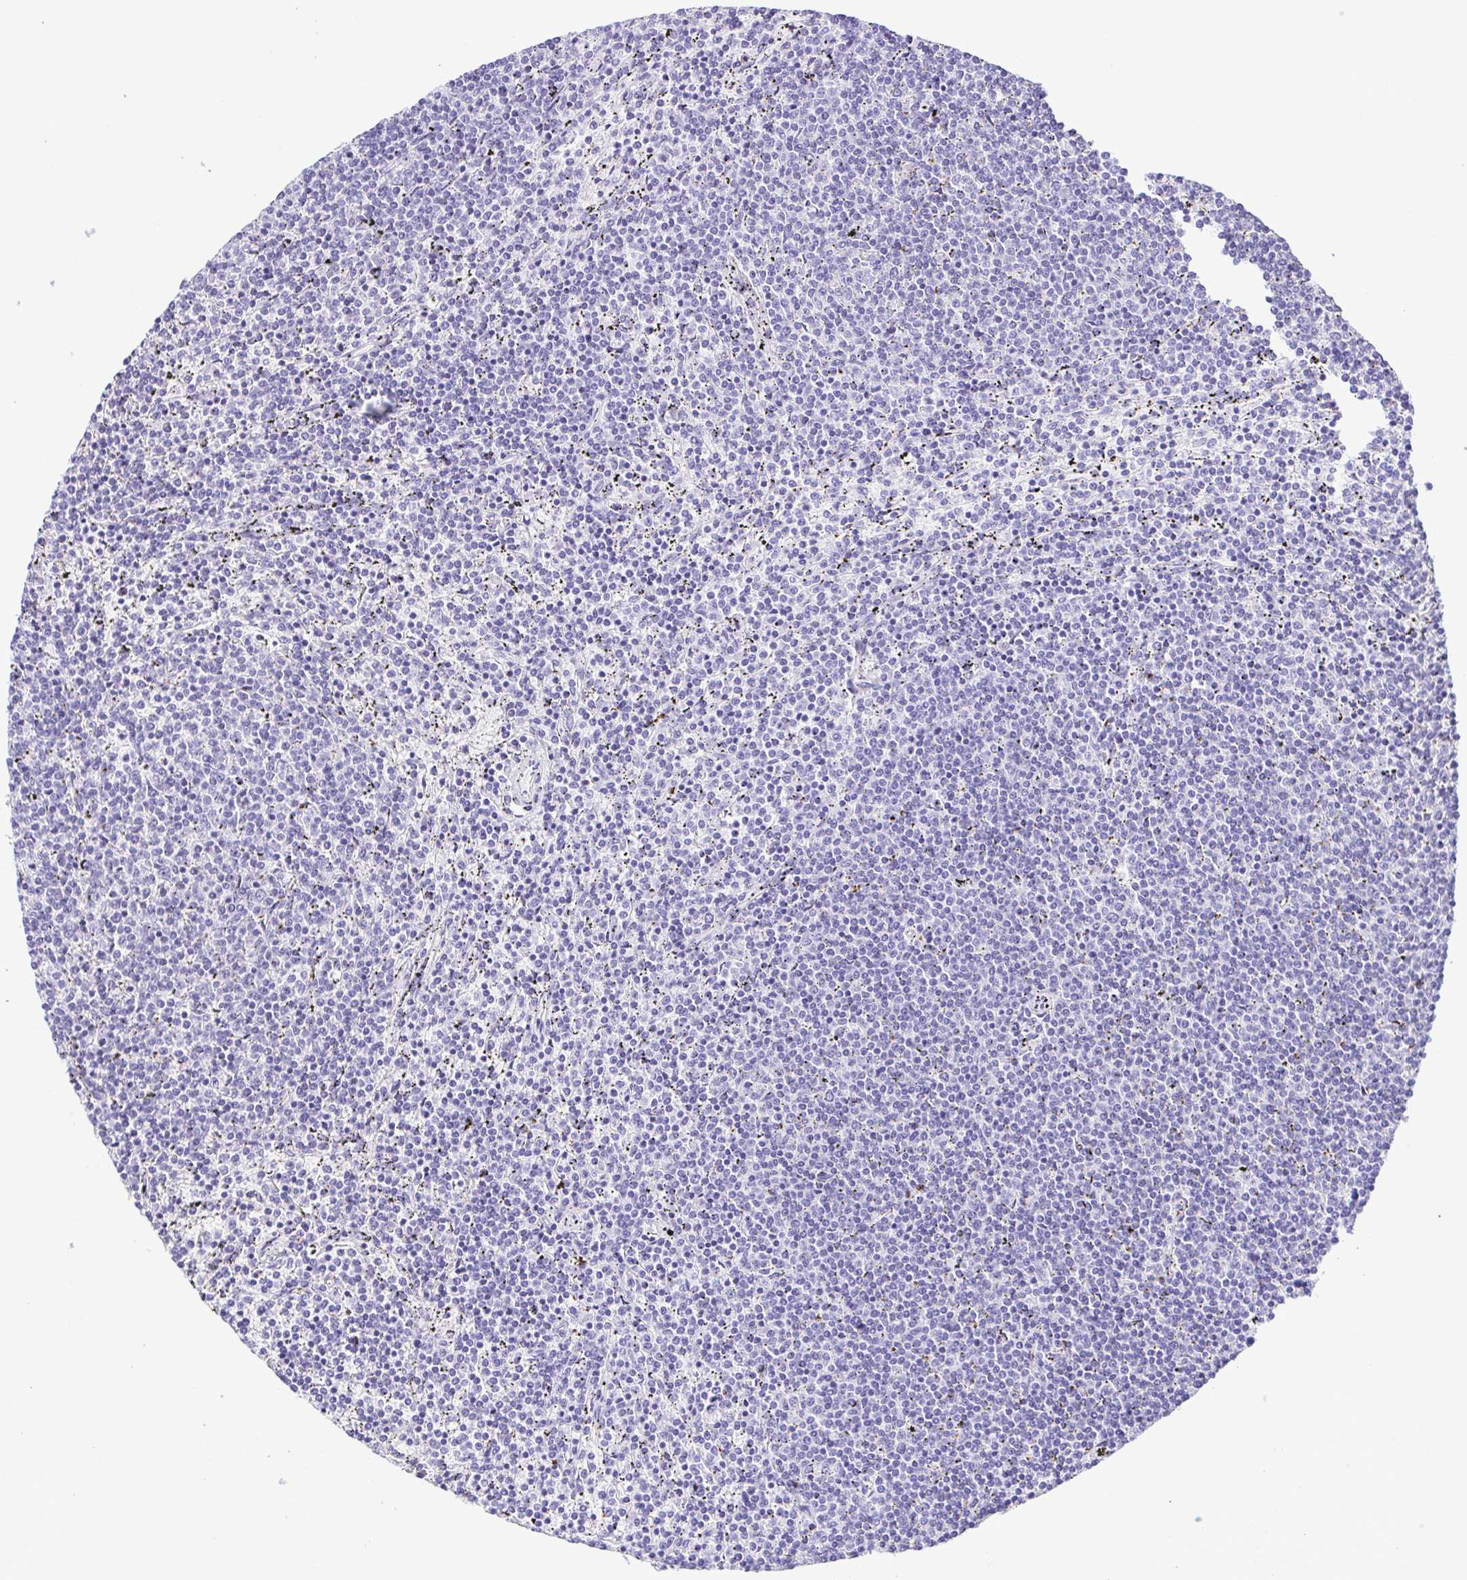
{"staining": {"intensity": "negative", "quantity": "none", "location": "none"}, "tissue": "lymphoma", "cell_type": "Tumor cells", "image_type": "cancer", "snomed": [{"axis": "morphology", "description": "Malignant lymphoma, non-Hodgkin's type, Low grade"}, {"axis": "topography", "description": "Spleen"}], "caption": "The image reveals no significant staining in tumor cells of lymphoma.", "gene": "PAK3", "patient": {"sex": "female", "age": 50}}